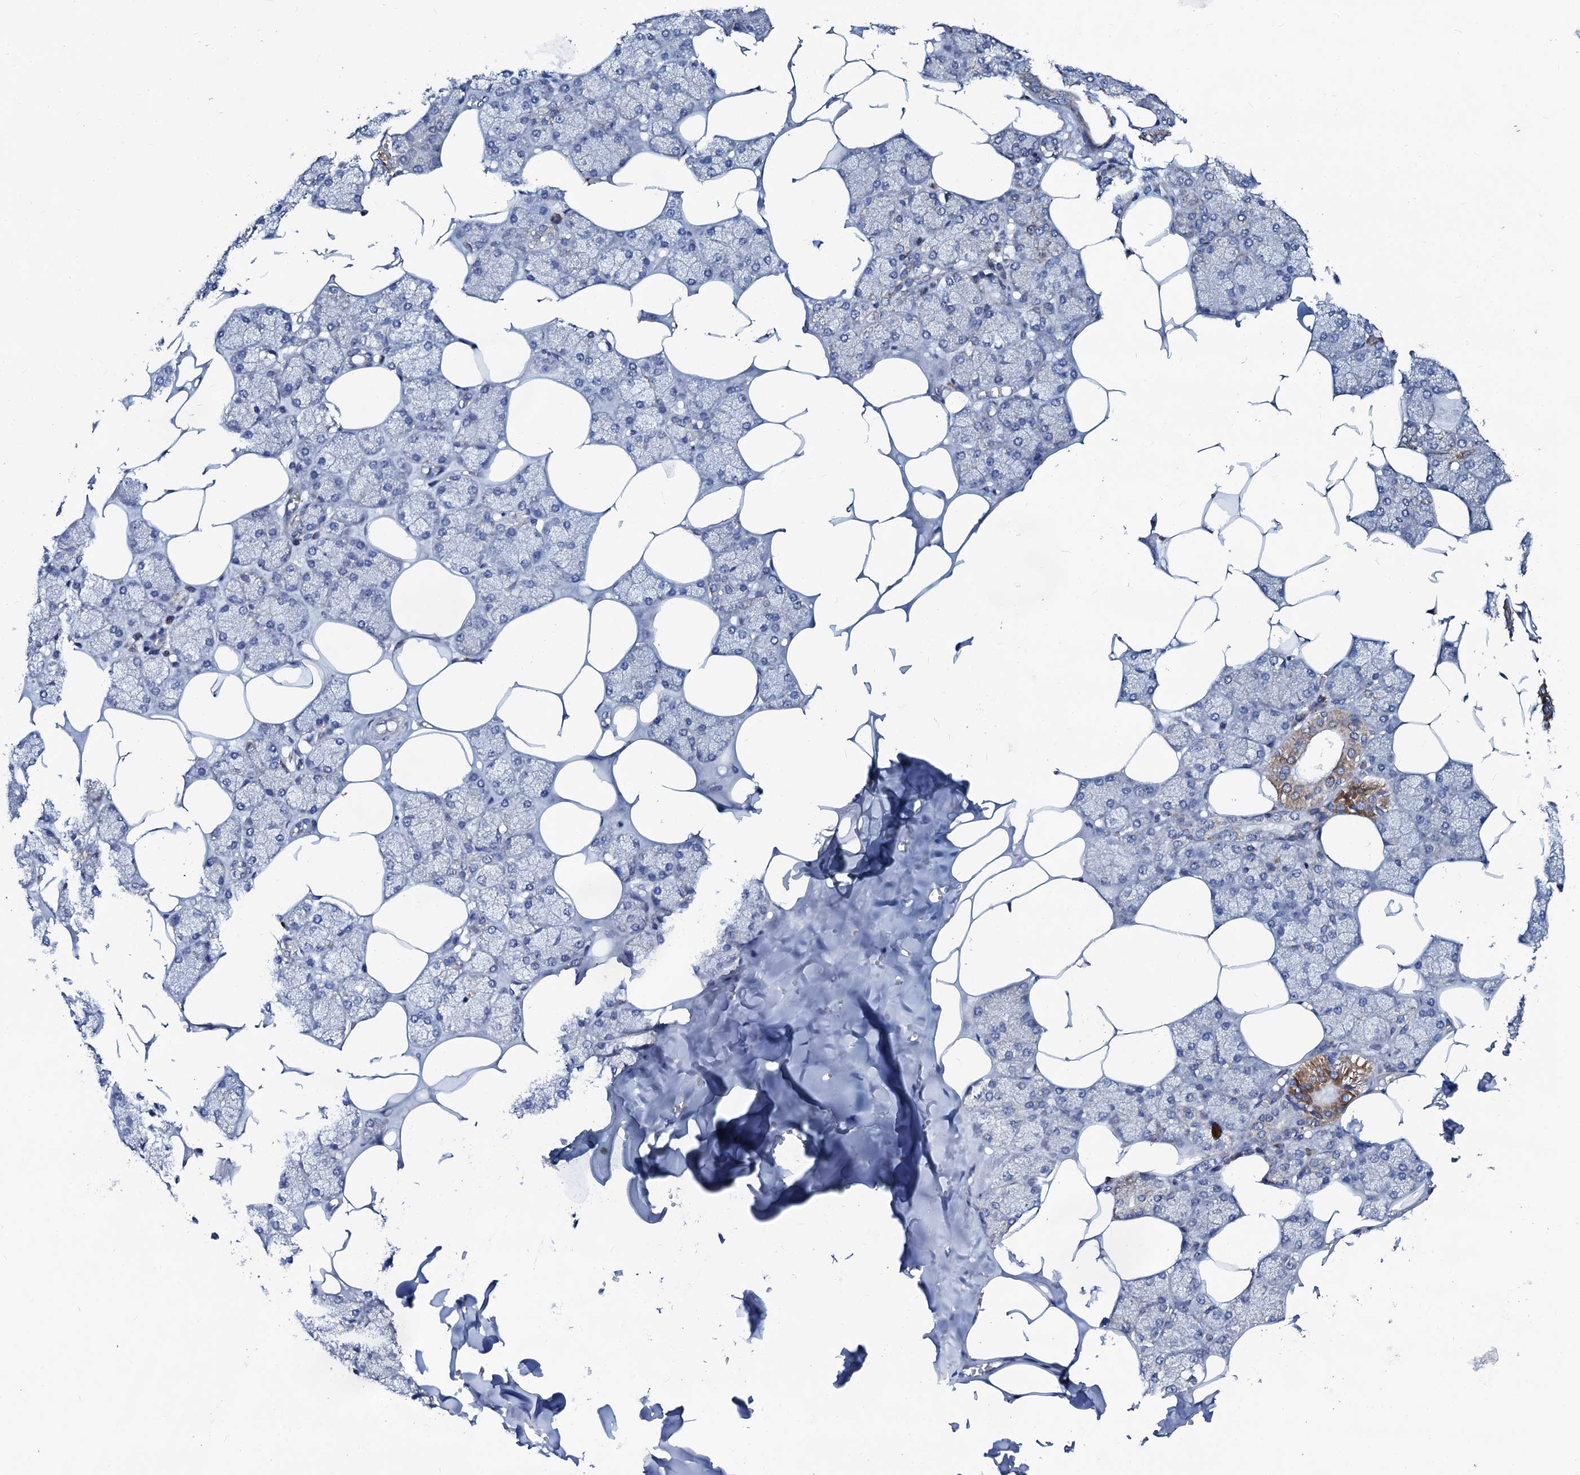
{"staining": {"intensity": "moderate", "quantity": "<25%", "location": "cytoplasmic/membranous"}, "tissue": "salivary gland", "cell_type": "Glandular cells", "image_type": "normal", "snomed": [{"axis": "morphology", "description": "Normal tissue, NOS"}, {"axis": "topography", "description": "Salivary gland"}], "caption": "High-magnification brightfield microscopy of normal salivary gland stained with DAB (brown) and counterstained with hematoxylin (blue). glandular cells exhibit moderate cytoplasmic/membranous staining is identified in about<25% of cells.", "gene": "SLC37A4", "patient": {"sex": "male", "age": 62}}